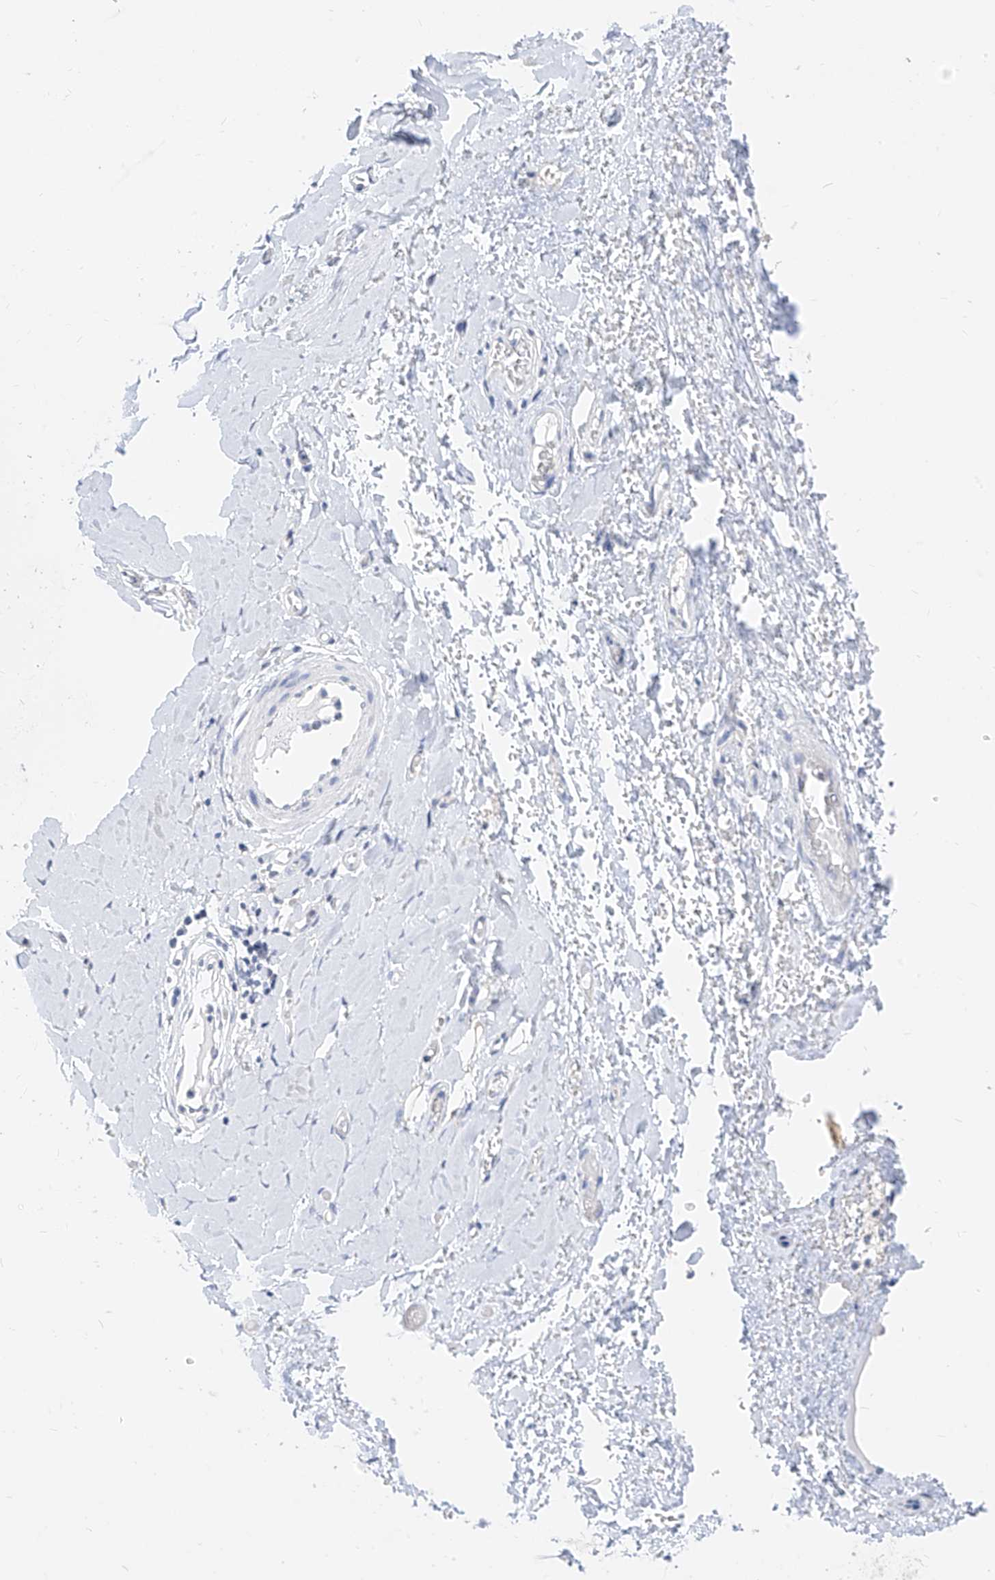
{"staining": {"intensity": "negative", "quantity": "none", "location": "none"}, "tissue": "adipose tissue", "cell_type": "Adipocytes", "image_type": "normal", "snomed": [{"axis": "morphology", "description": "Normal tissue, NOS"}, {"axis": "morphology", "description": "Adenocarcinoma, NOS"}, {"axis": "topography", "description": "Stomach, upper"}, {"axis": "topography", "description": "Peripheral nerve tissue"}], "caption": "This is an IHC photomicrograph of normal human adipose tissue. There is no positivity in adipocytes.", "gene": "ZZEF1", "patient": {"sex": "male", "age": 62}}